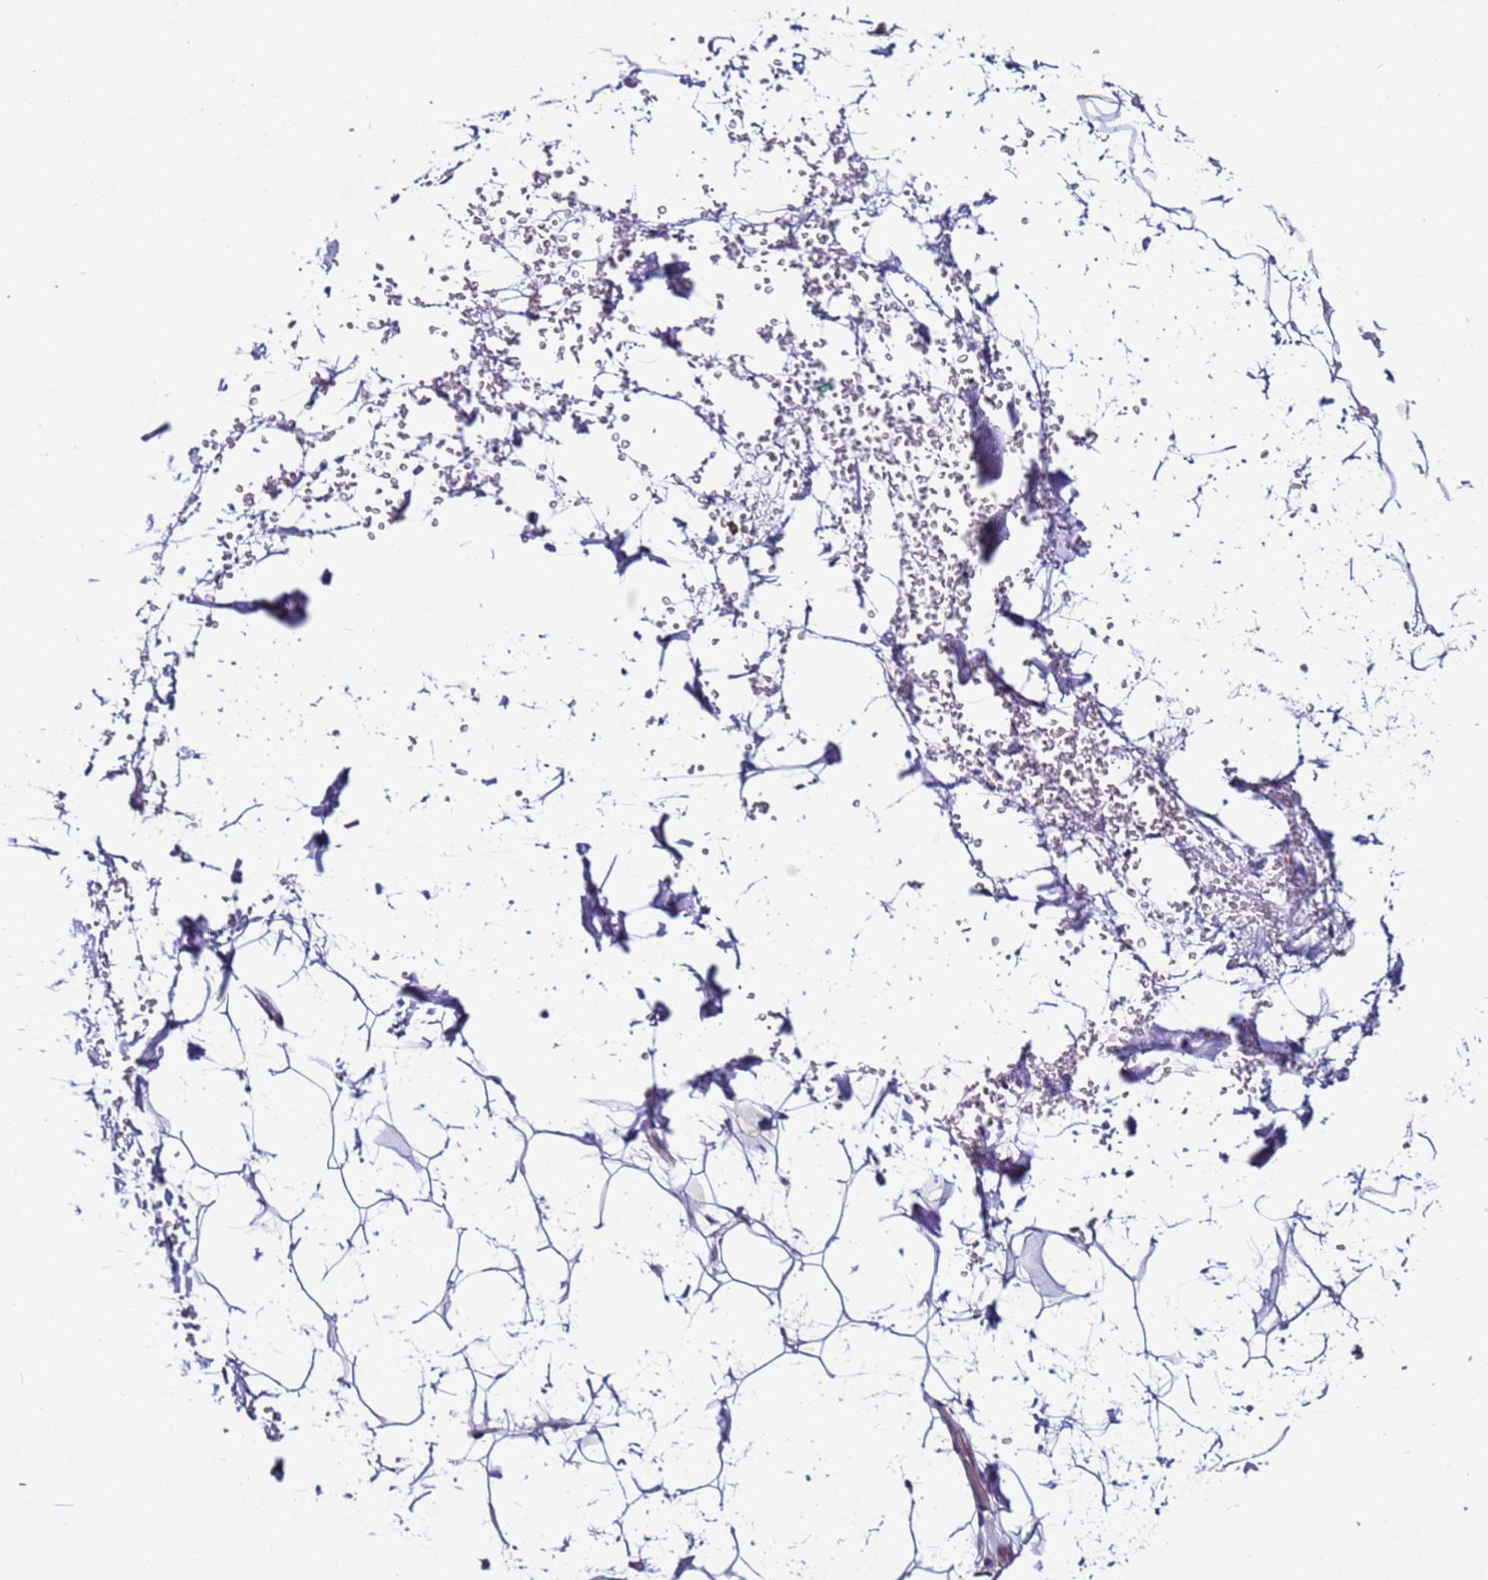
{"staining": {"intensity": "negative", "quantity": "none", "location": "none"}, "tissue": "adipose tissue", "cell_type": "Adipocytes", "image_type": "normal", "snomed": [{"axis": "morphology", "description": "Normal tissue, NOS"}, {"axis": "topography", "description": "Breast"}], "caption": "An immunohistochemistry image of unremarkable adipose tissue is shown. There is no staining in adipocytes of adipose tissue. The staining was performed using DAB to visualize the protein expression in brown, while the nuclei were stained in blue with hematoxylin (Magnification: 20x).", "gene": "TENM3", "patient": {"sex": "female", "age": 26}}